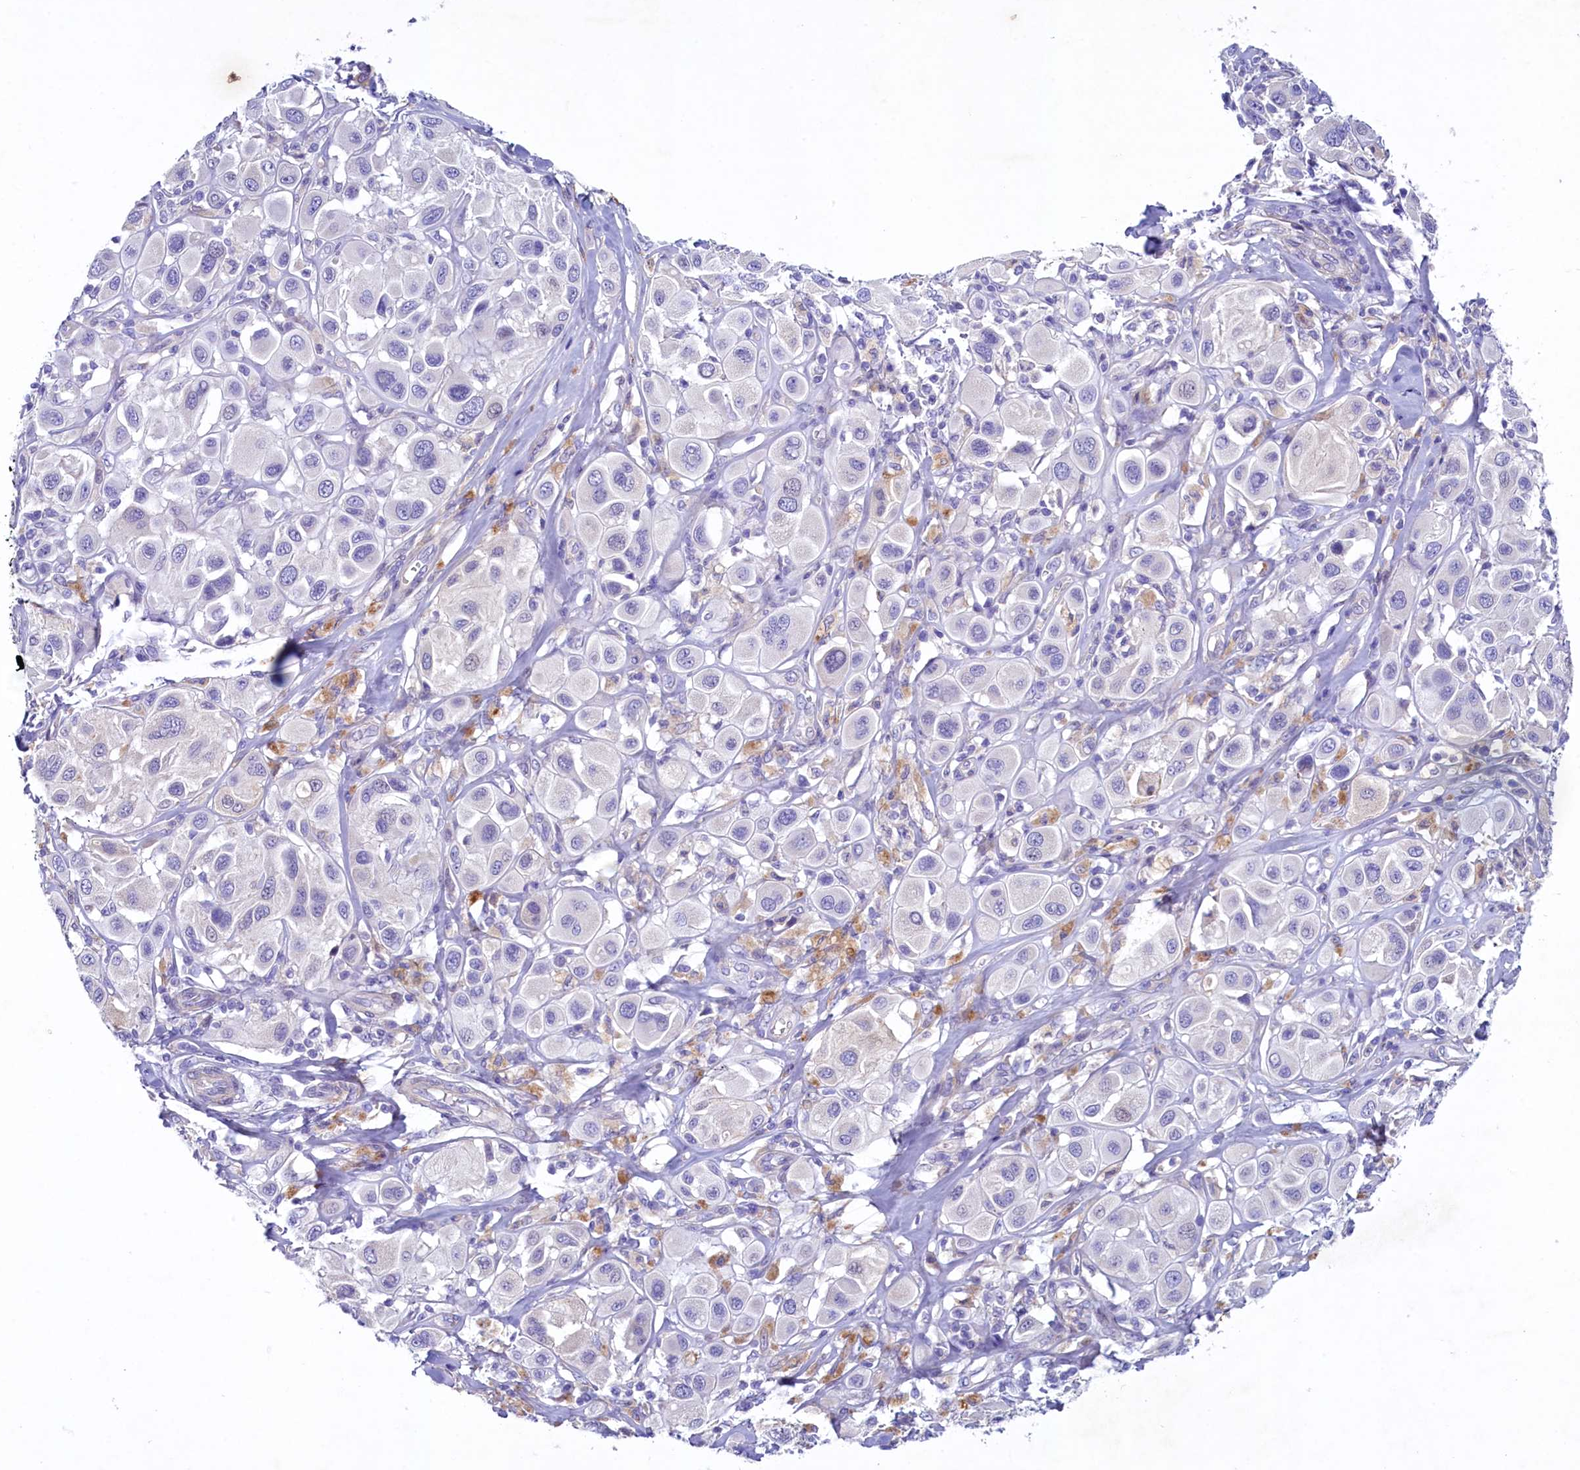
{"staining": {"intensity": "negative", "quantity": "none", "location": "none"}, "tissue": "melanoma", "cell_type": "Tumor cells", "image_type": "cancer", "snomed": [{"axis": "morphology", "description": "Malignant melanoma, Metastatic site"}, {"axis": "topography", "description": "Skin"}], "caption": "Immunohistochemistry micrograph of neoplastic tissue: human melanoma stained with DAB displays no significant protein staining in tumor cells.", "gene": "KRBOX5", "patient": {"sex": "male", "age": 41}}